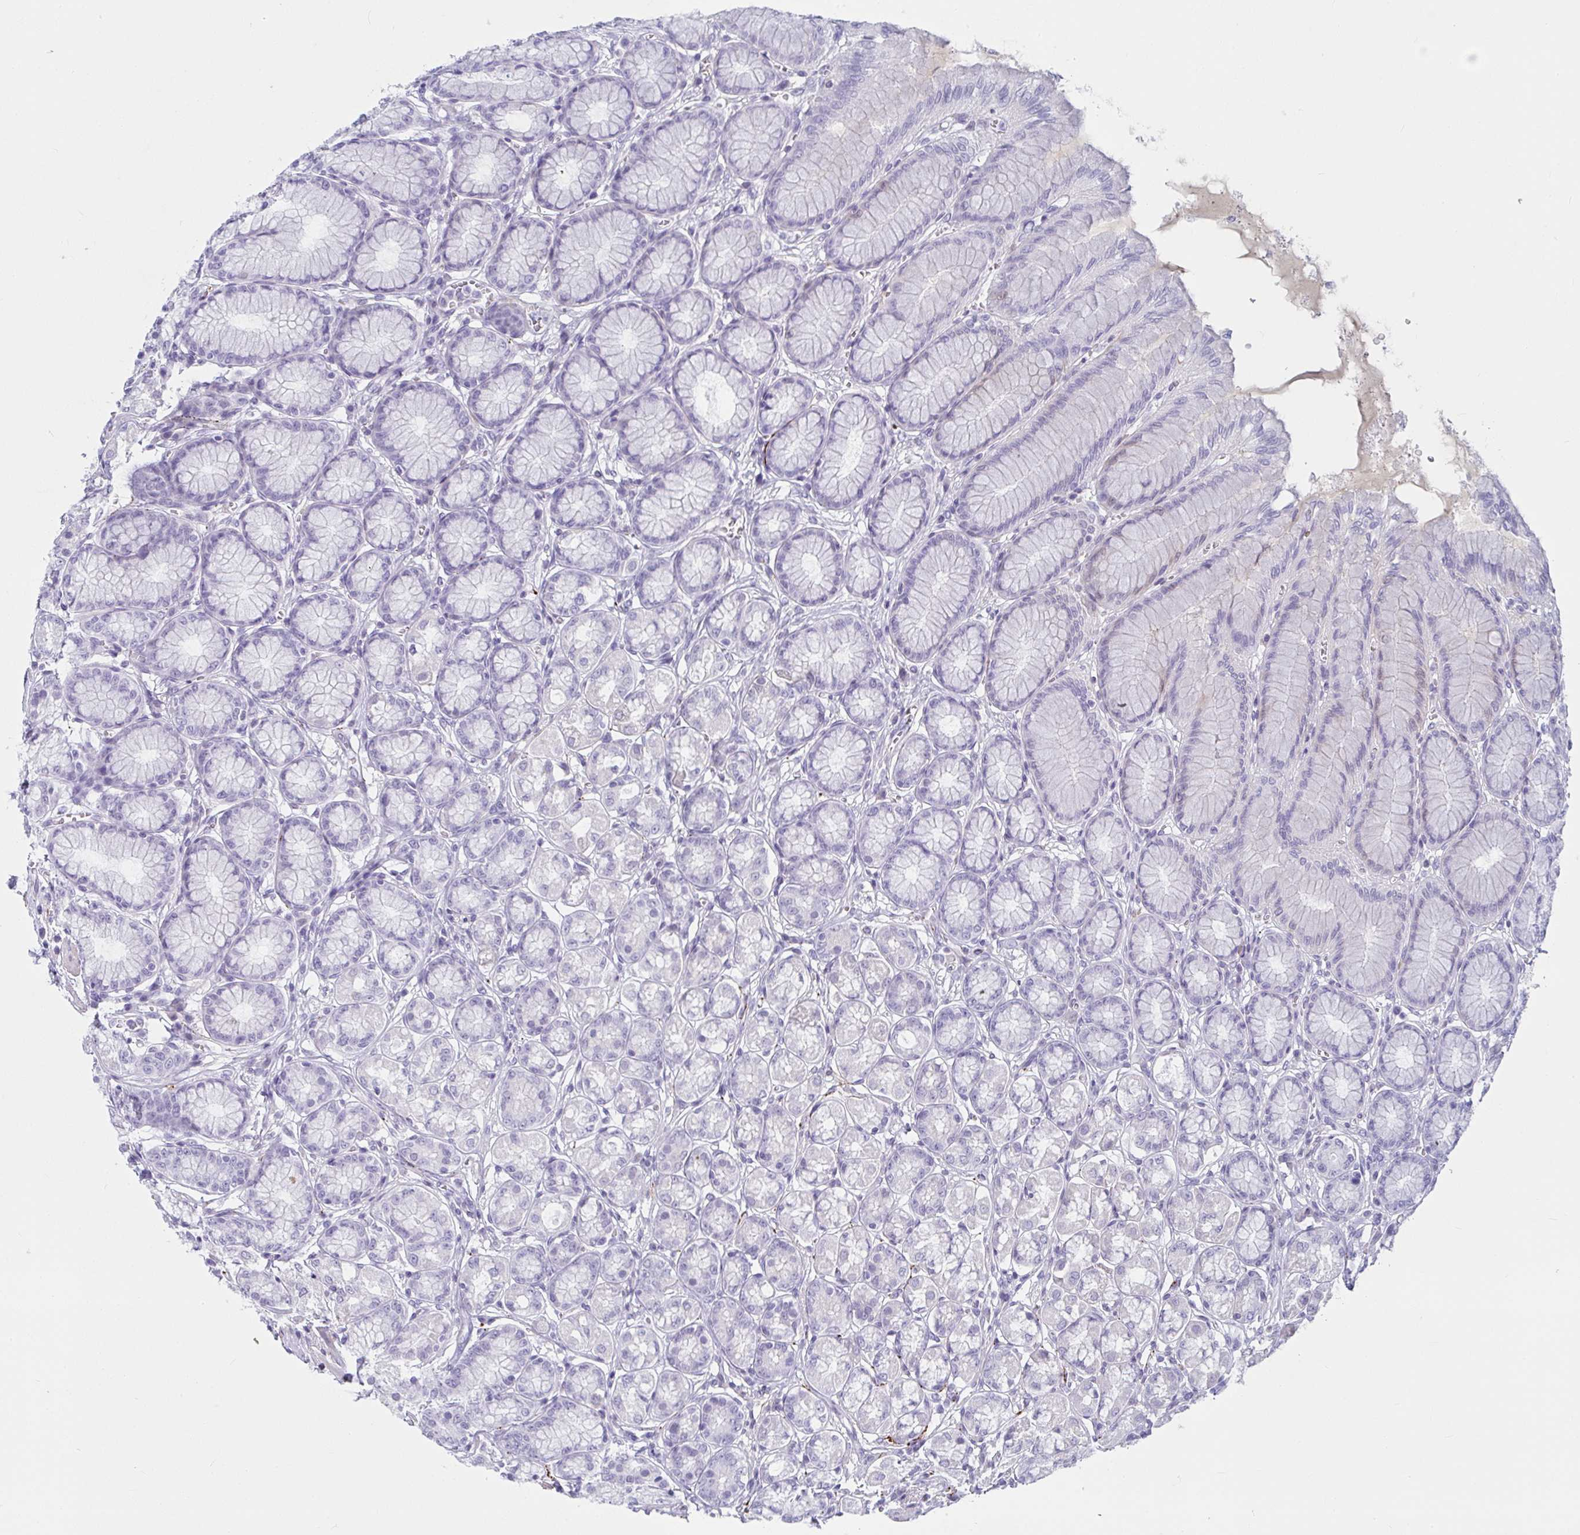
{"staining": {"intensity": "negative", "quantity": "none", "location": "none"}, "tissue": "stomach", "cell_type": "Glandular cells", "image_type": "normal", "snomed": [{"axis": "morphology", "description": "Normal tissue, NOS"}, {"axis": "topography", "description": "Stomach"}, {"axis": "topography", "description": "Stomach, lower"}], "caption": "Immunohistochemistry (IHC) of normal human stomach shows no staining in glandular cells.", "gene": "NPY", "patient": {"sex": "male", "age": 76}}